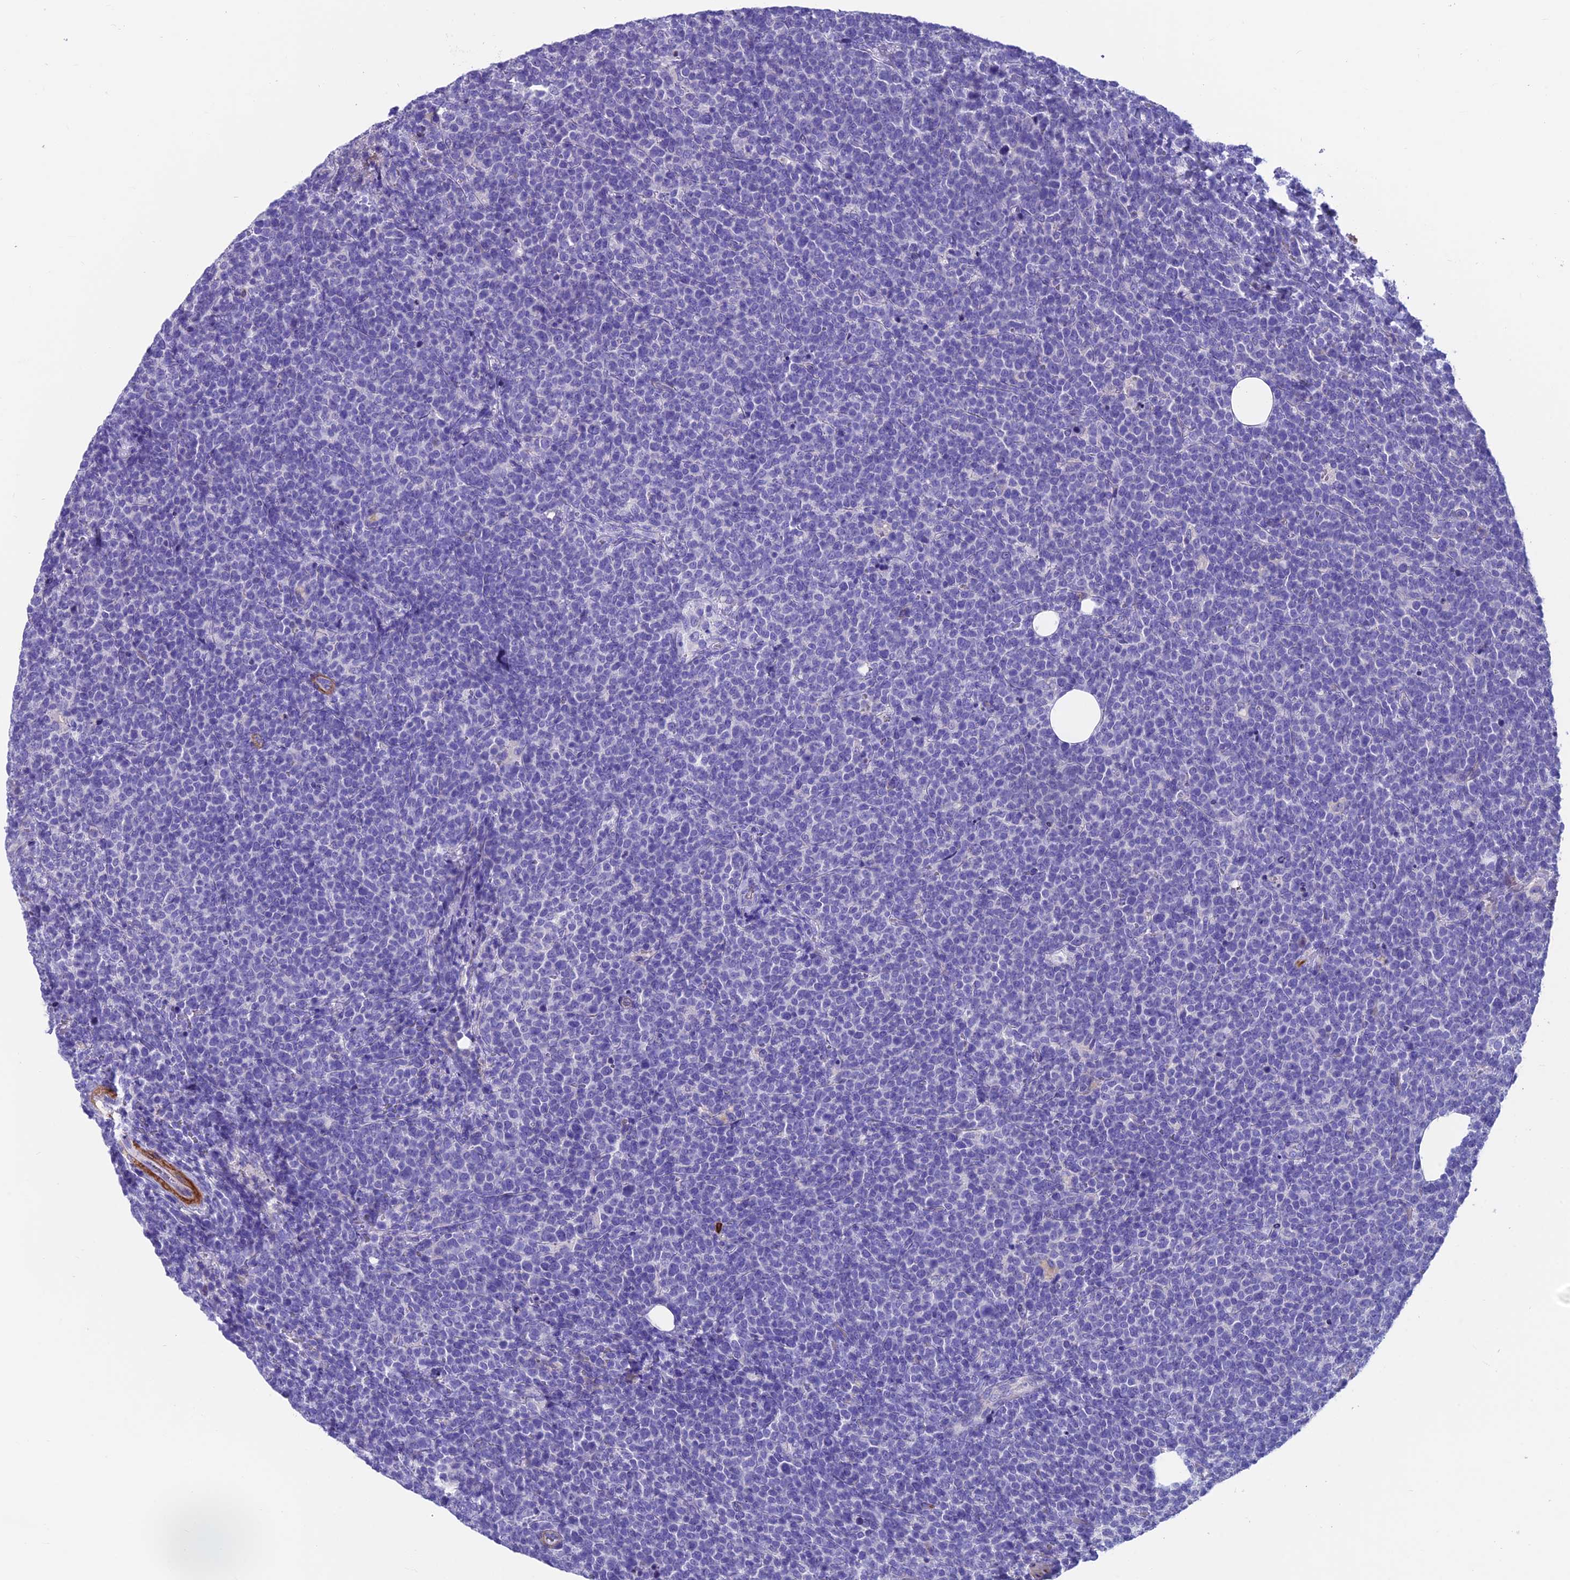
{"staining": {"intensity": "negative", "quantity": "none", "location": "none"}, "tissue": "lymphoma", "cell_type": "Tumor cells", "image_type": "cancer", "snomed": [{"axis": "morphology", "description": "Malignant lymphoma, non-Hodgkin's type, High grade"}, {"axis": "topography", "description": "Lymph node"}], "caption": "Tumor cells show no significant protein staining in high-grade malignant lymphoma, non-Hodgkin's type.", "gene": "GNG11", "patient": {"sex": "male", "age": 61}}